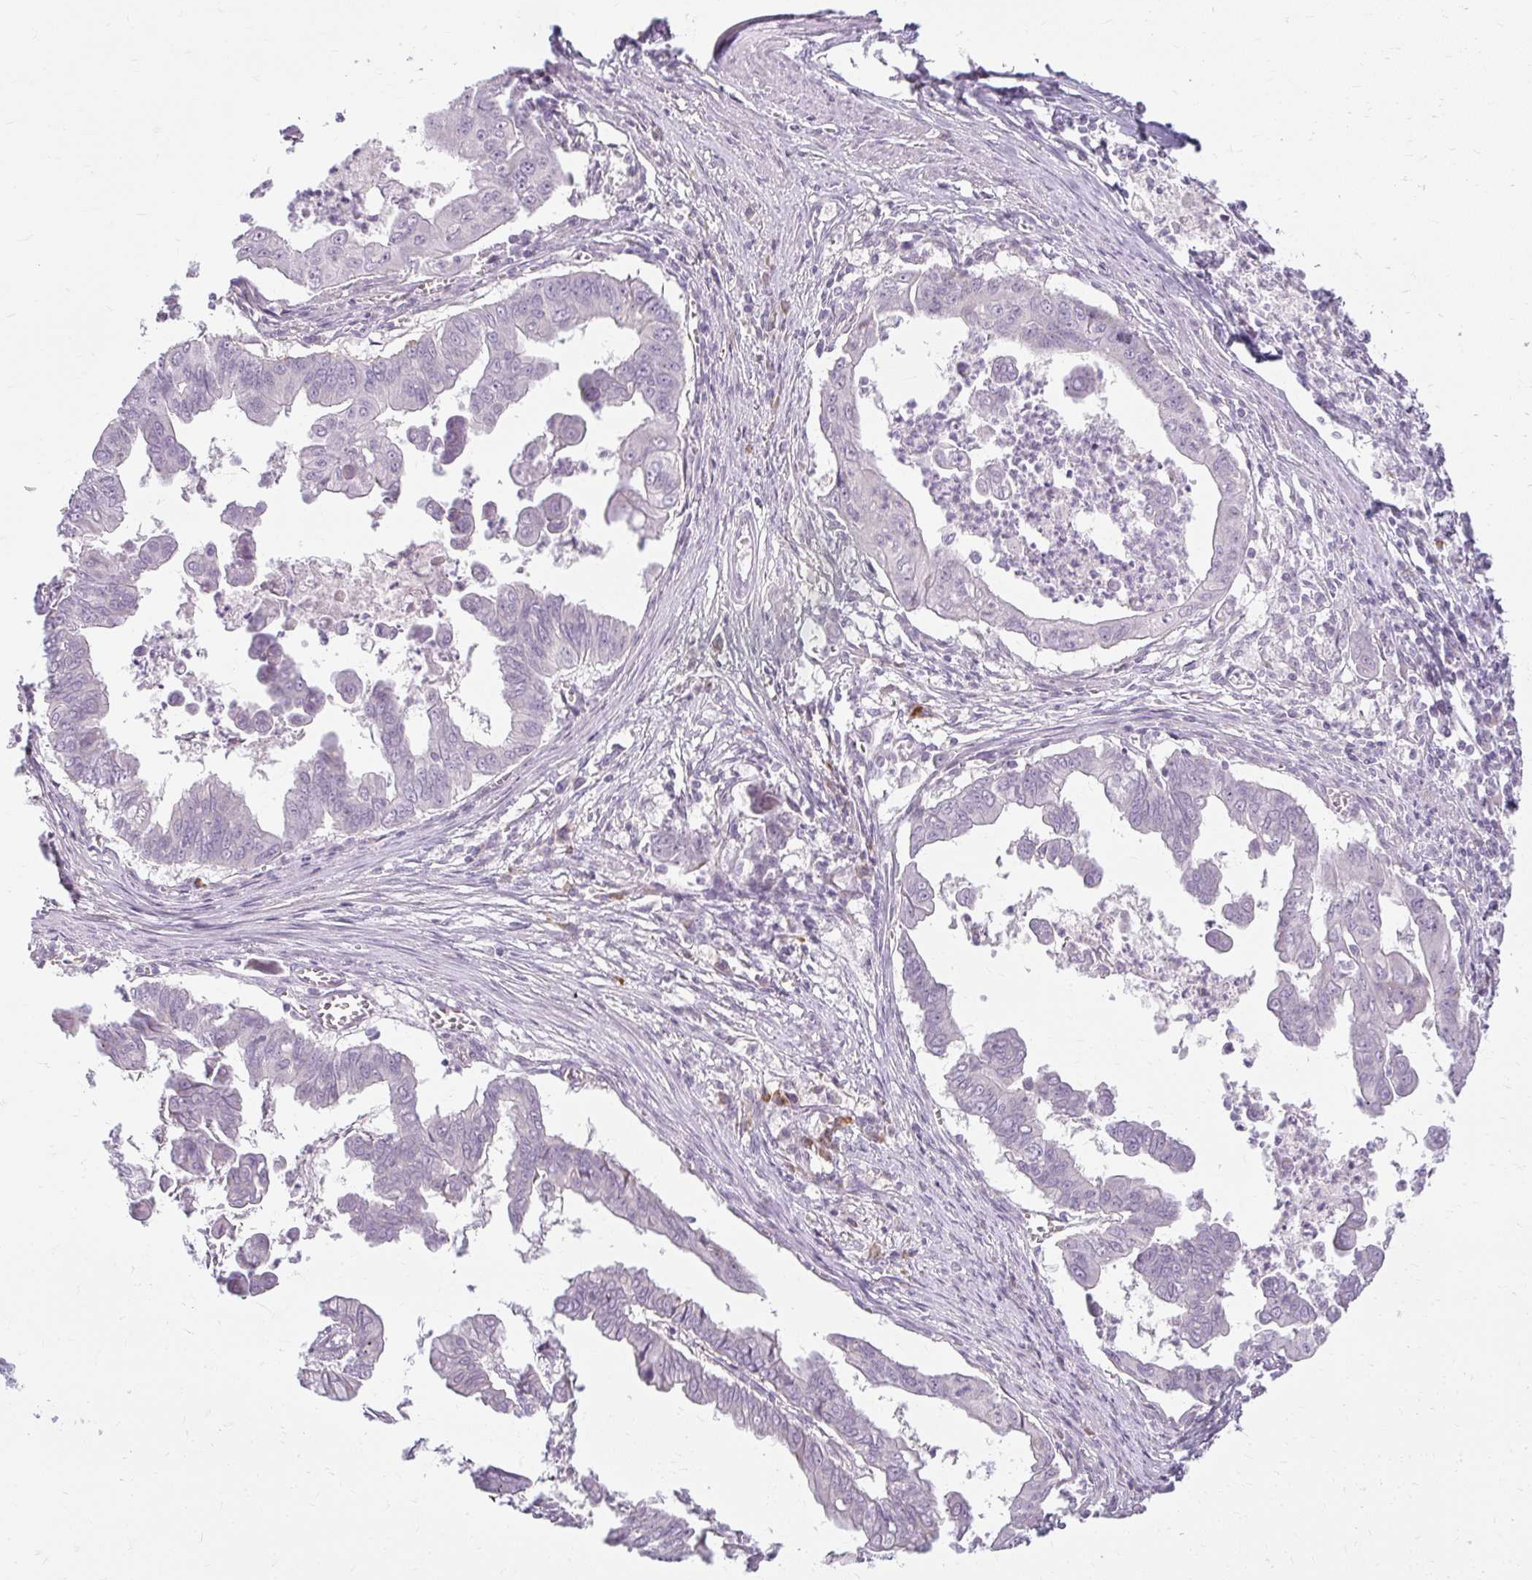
{"staining": {"intensity": "negative", "quantity": "none", "location": "none"}, "tissue": "stomach cancer", "cell_type": "Tumor cells", "image_type": "cancer", "snomed": [{"axis": "morphology", "description": "Adenocarcinoma, NOS"}, {"axis": "topography", "description": "Stomach, upper"}], "caption": "An IHC image of stomach cancer is shown. There is no staining in tumor cells of stomach cancer.", "gene": "ZFYVE26", "patient": {"sex": "male", "age": 80}}